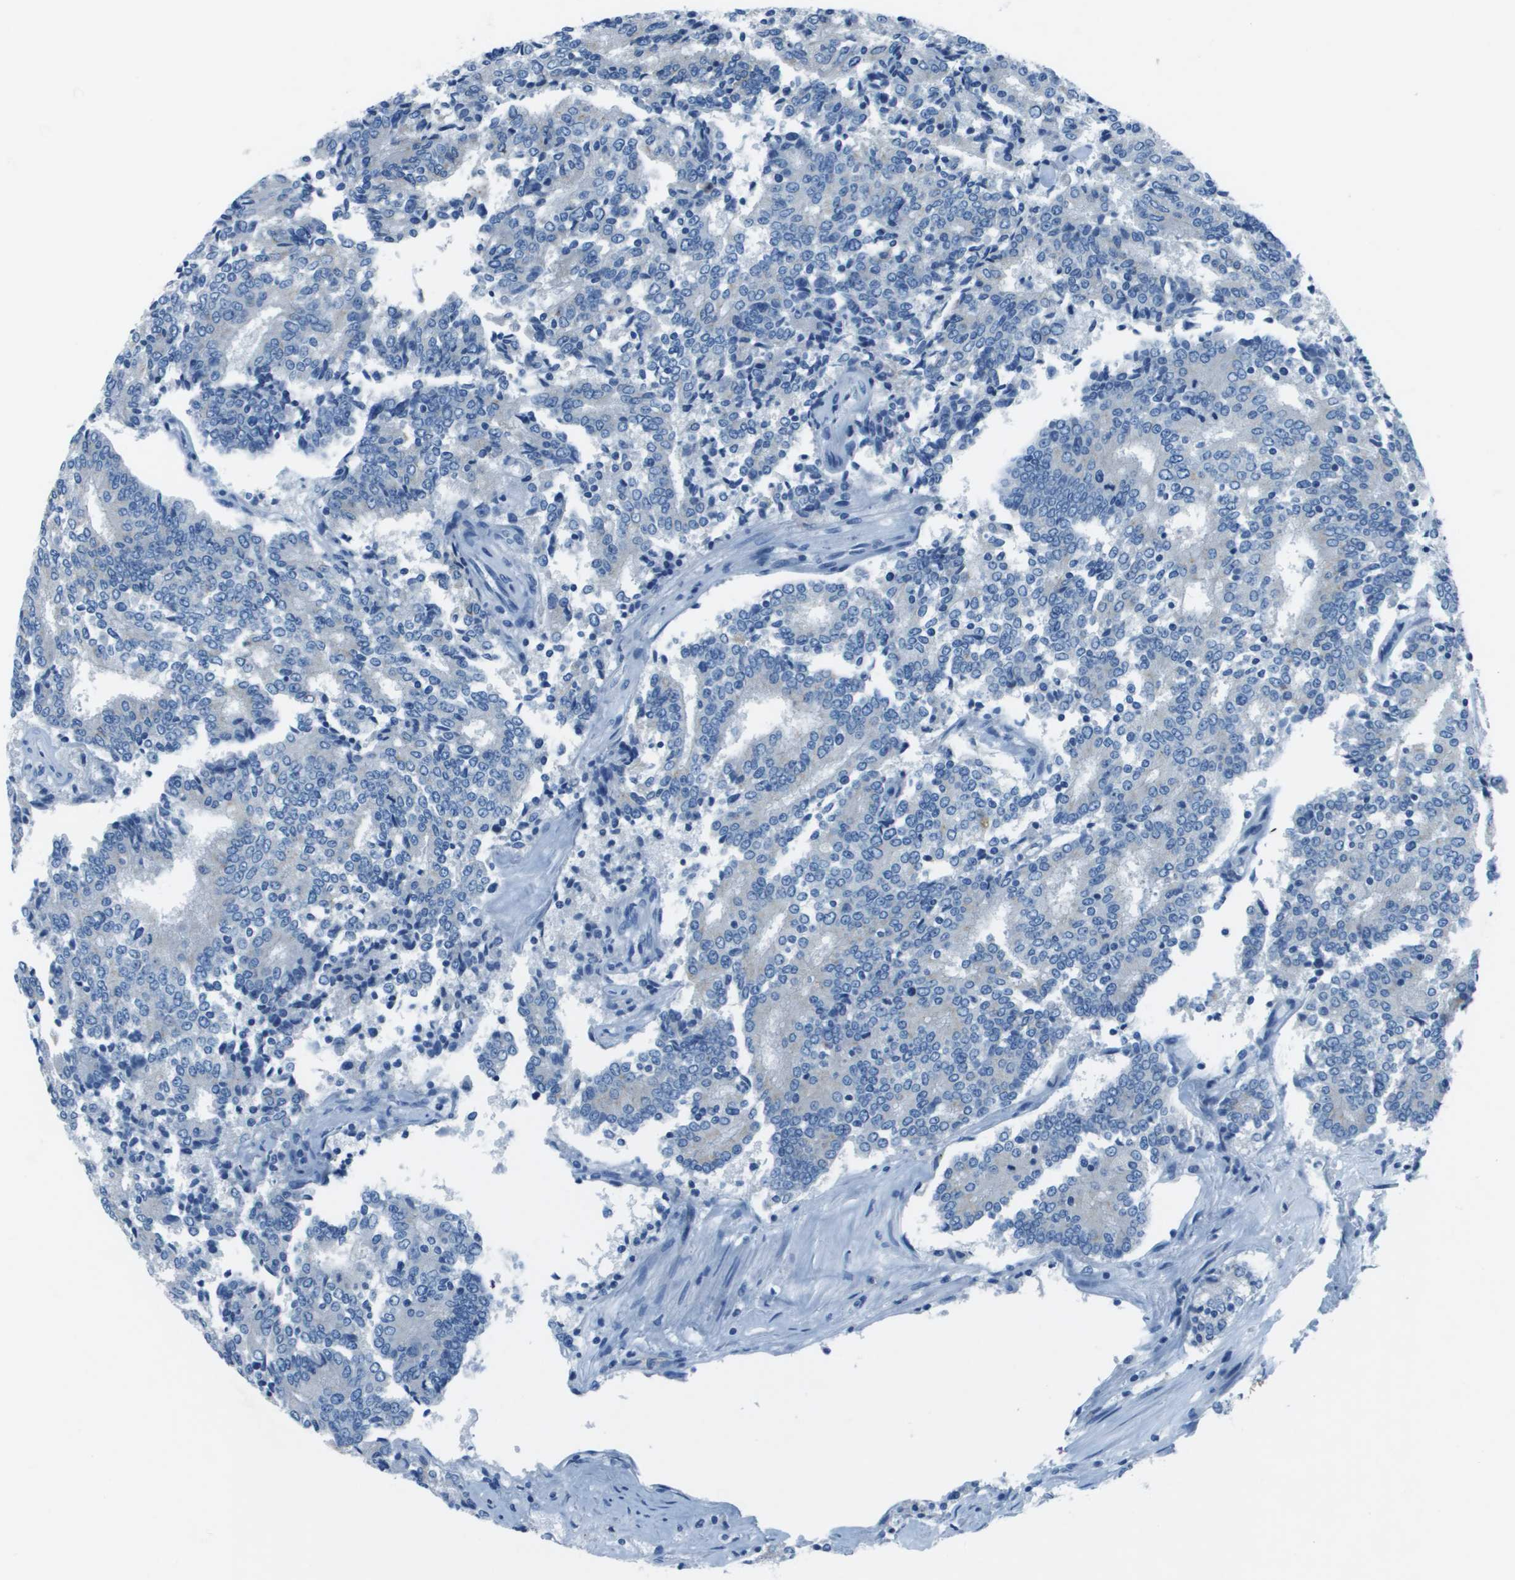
{"staining": {"intensity": "negative", "quantity": "none", "location": "none"}, "tissue": "prostate cancer", "cell_type": "Tumor cells", "image_type": "cancer", "snomed": [{"axis": "morphology", "description": "Normal tissue, NOS"}, {"axis": "morphology", "description": "Adenocarcinoma, High grade"}, {"axis": "topography", "description": "Prostate"}, {"axis": "topography", "description": "Seminal veicle"}], "caption": "A high-resolution photomicrograph shows immunohistochemistry (IHC) staining of prostate cancer, which reveals no significant staining in tumor cells.", "gene": "SLC16A10", "patient": {"sex": "male", "age": 55}}